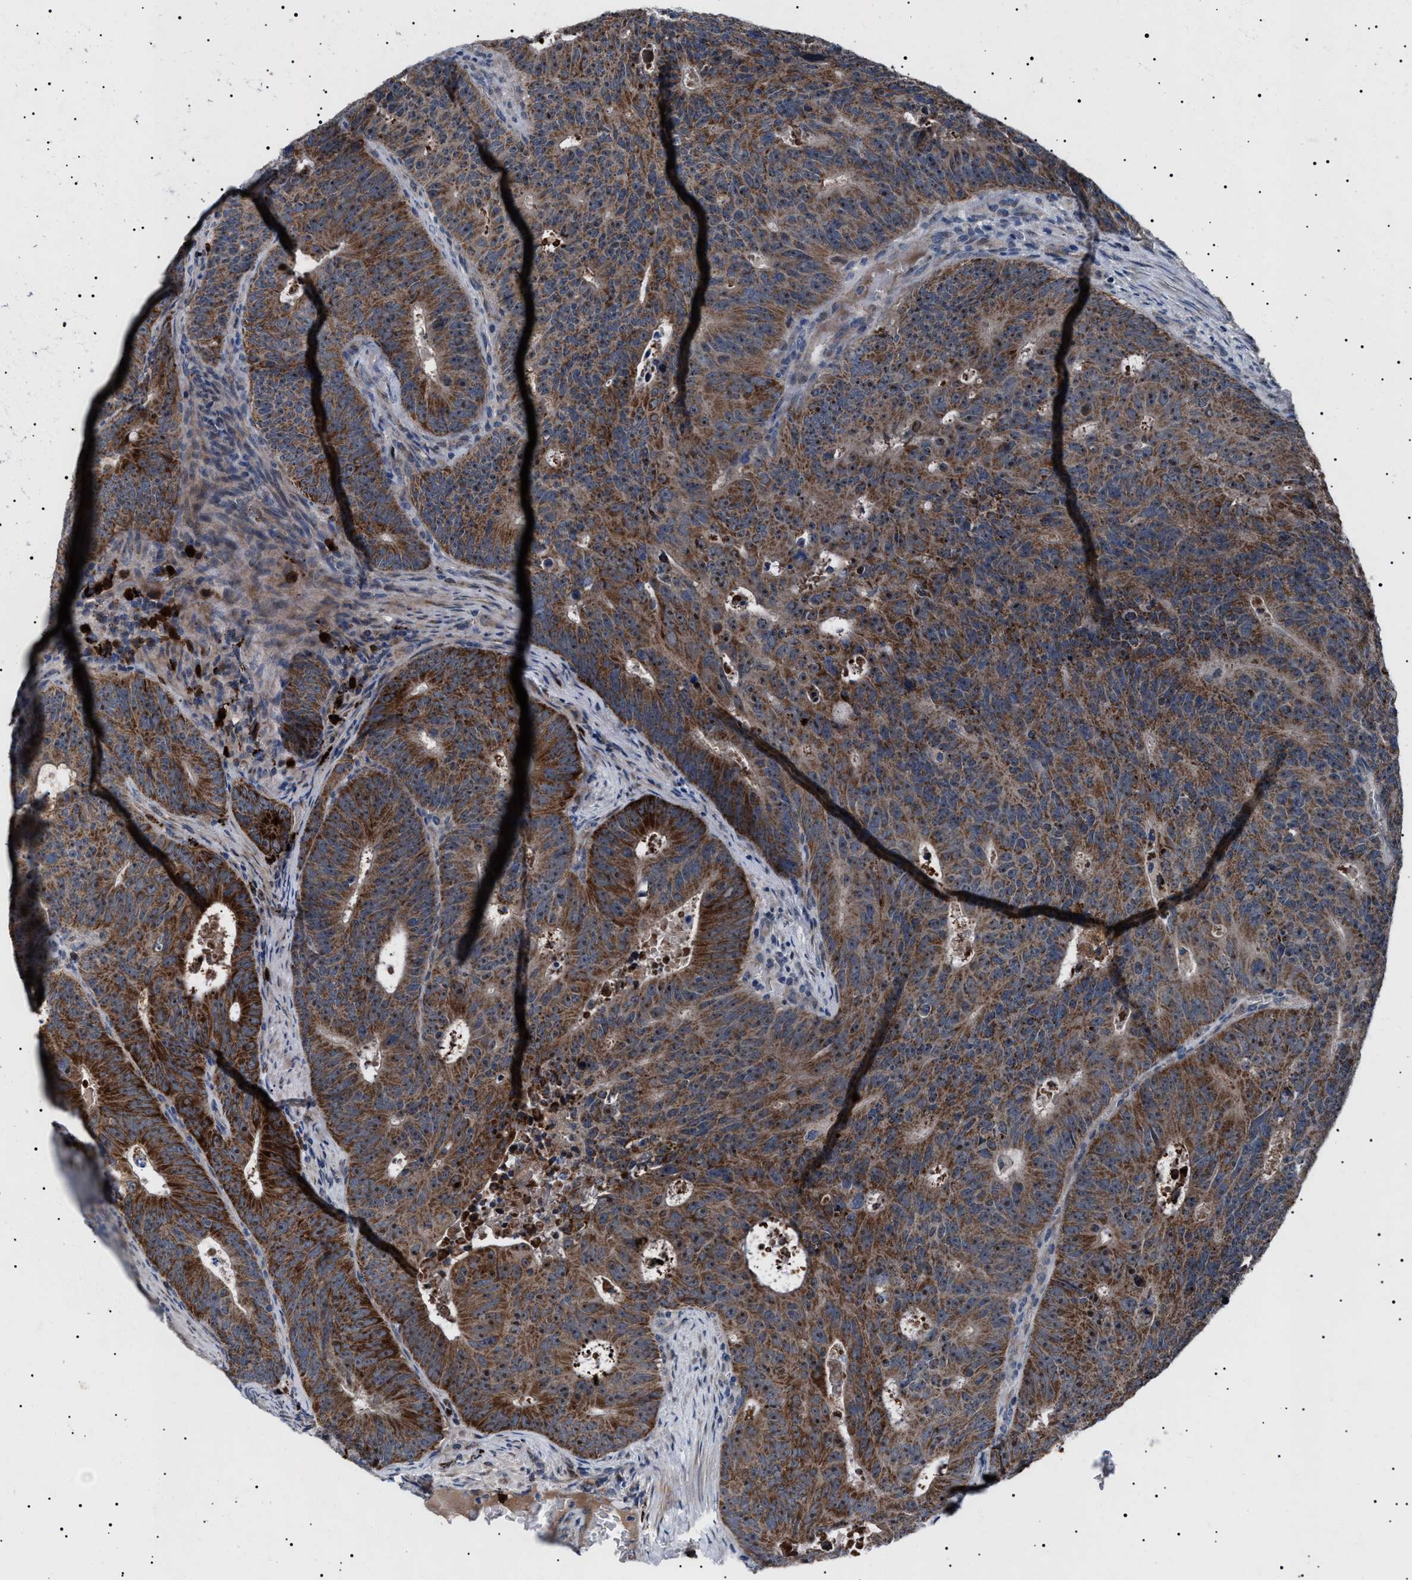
{"staining": {"intensity": "moderate", "quantity": ">75%", "location": "cytoplasmic/membranous"}, "tissue": "colorectal cancer", "cell_type": "Tumor cells", "image_type": "cancer", "snomed": [{"axis": "morphology", "description": "Adenocarcinoma, NOS"}, {"axis": "topography", "description": "Colon"}], "caption": "Moderate cytoplasmic/membranous staining is identified in about >75% of tumor cells in colorectal adenocarcinoma.", "gene": "PTRH1", "patient": {"sex": "male", "age": 87}}